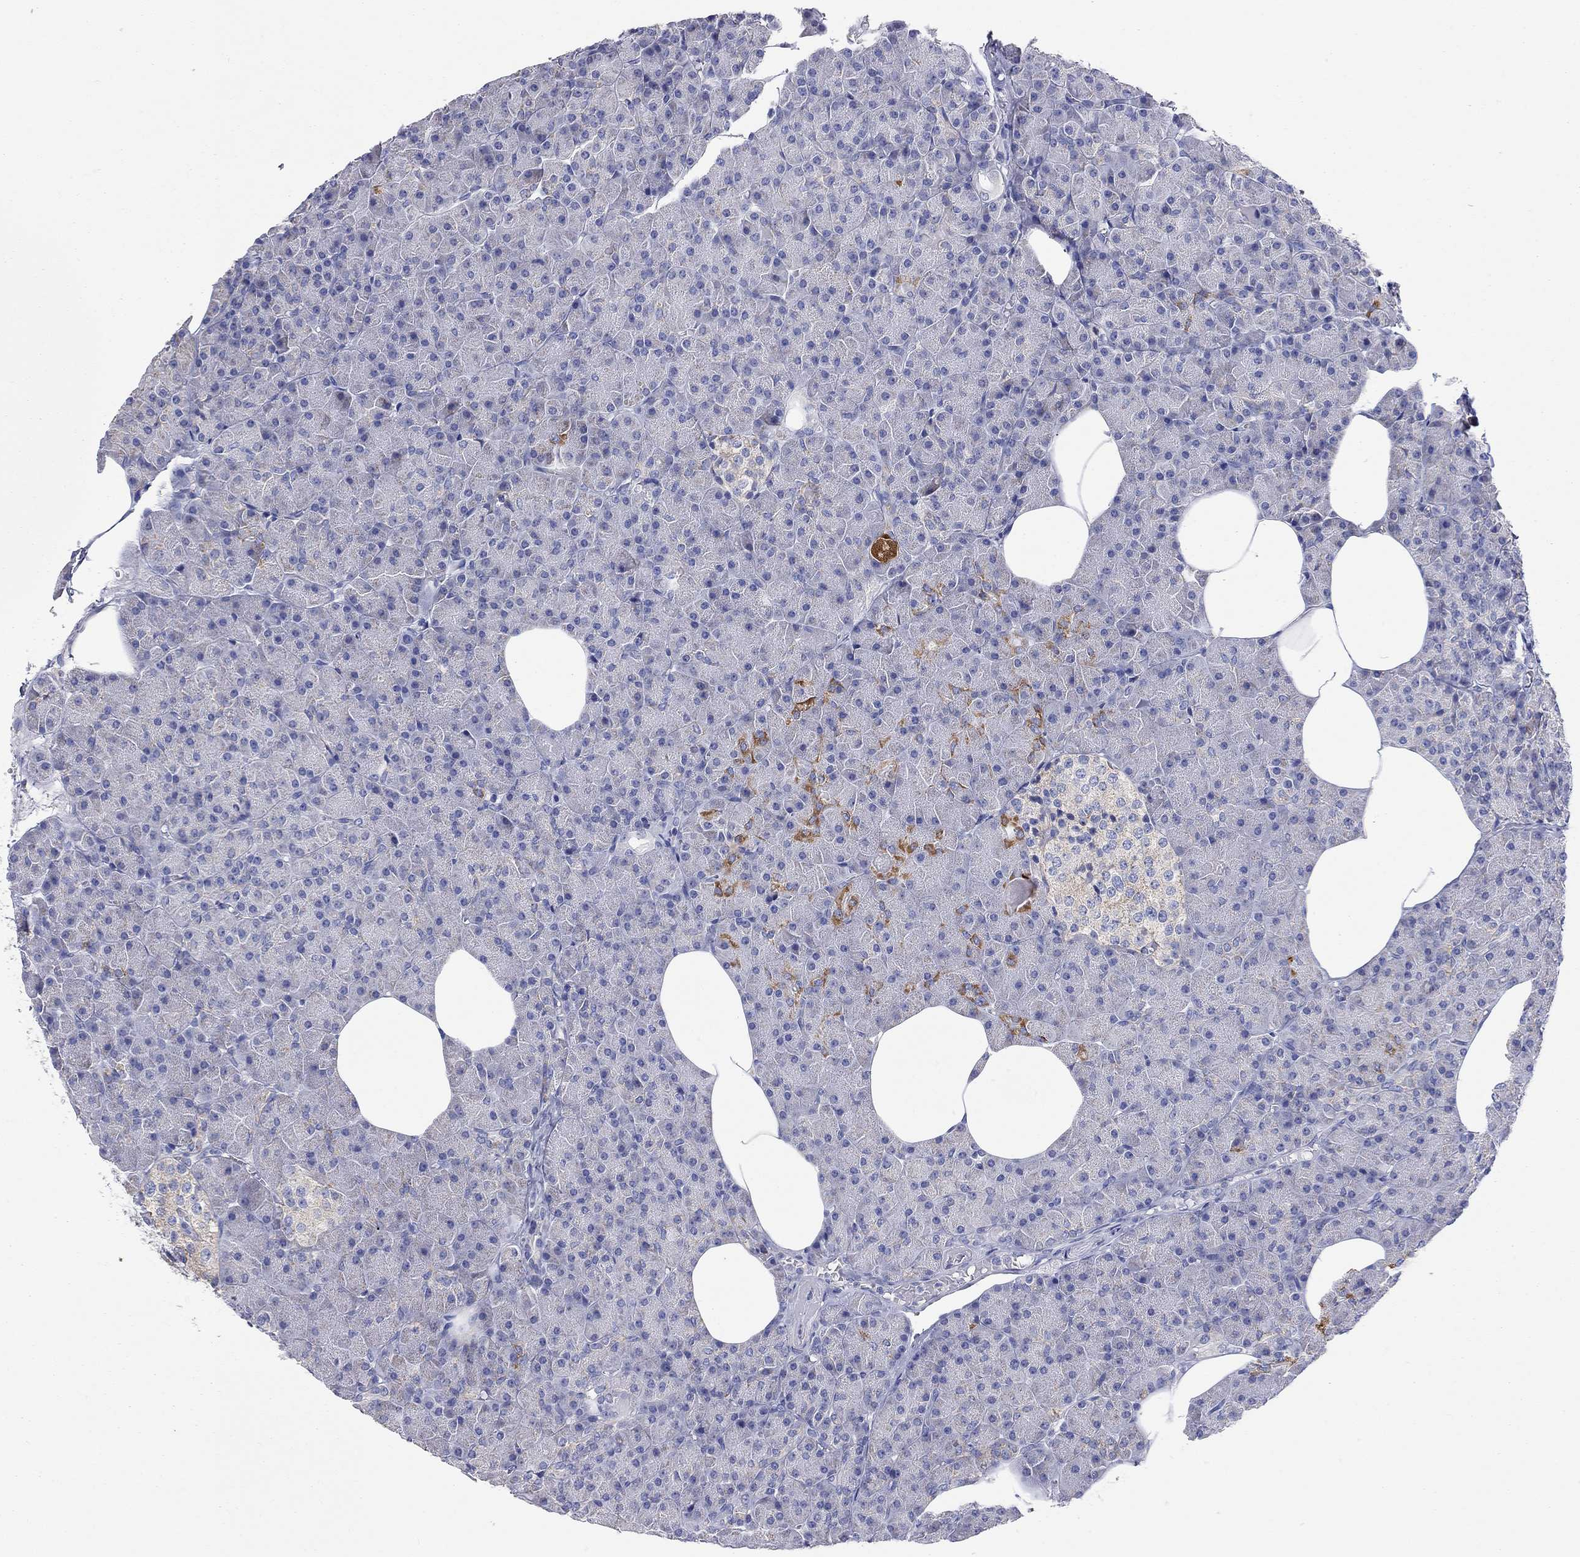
{"staining": {"intensity": "strong", "quantity": "<25%", "location": "cytoplasmic/membranous"}, "tissue": "pancreas", "cell_type": "Exocrine glandular cells", "image_type": "normal", "snomed": [{"axis": "morphology", "description": "Normal tissue, NOS"}, {"axis": "topography", "description": "Pancreas"}], "caption": "Benign pancreas was stained to show a protein in brown. There is medium levels of strong cytoplasmic/membranous positivity in approximately <25% of exocrine glandular cells. (brown staining indicates protein expression, while blue staining denotes nuclei).", "gene": "RCAN1", "patient": {"sex": "female", "age": 45}}